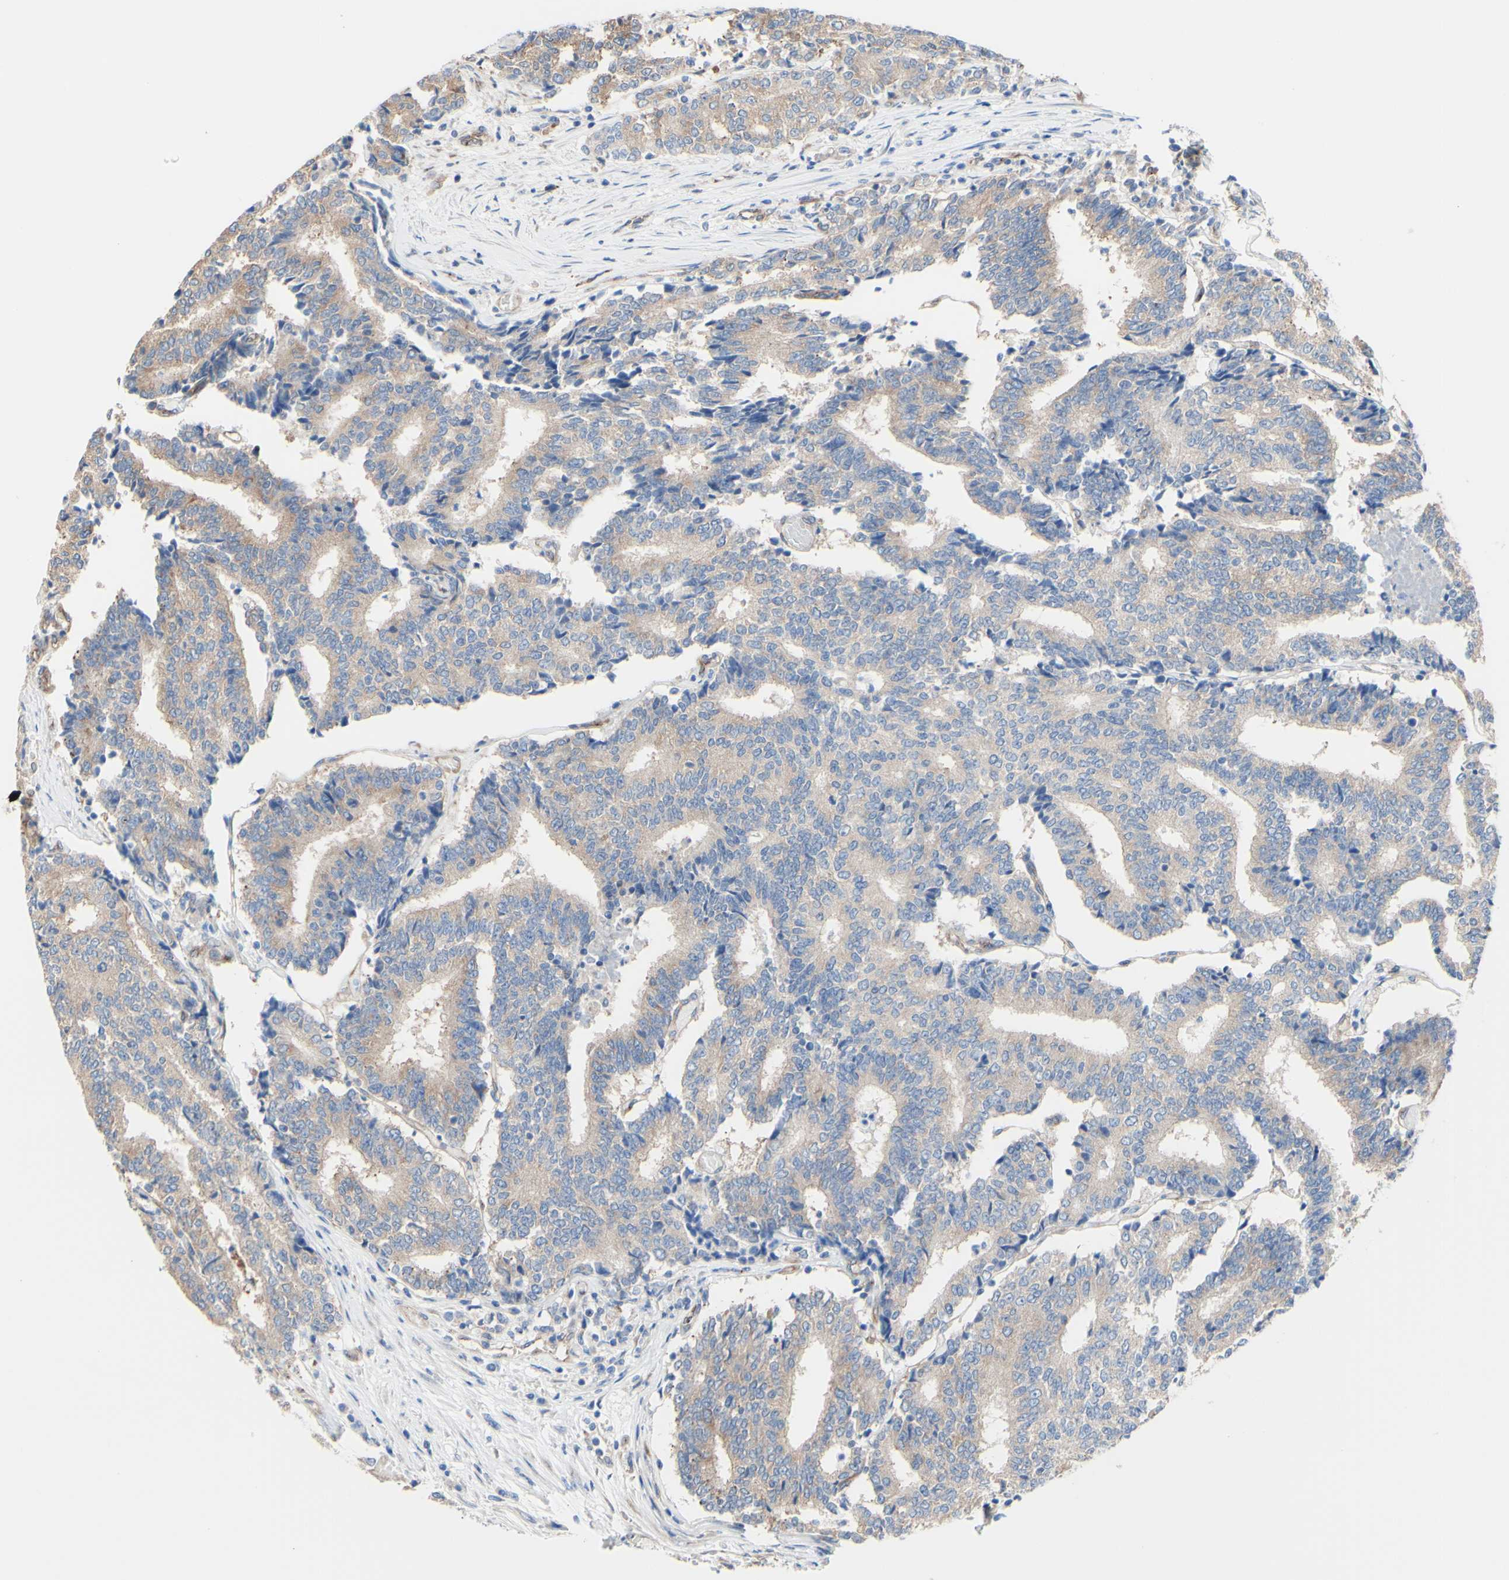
{"staining": {"intensity": "moderate", "quantity": ">75%", "location": "cytoplasmic/membranous"}, "tissue": "prostate cancer", "cell_type": "Tumor cells", "image_type": "cancer", "snomed": [{"axis": "morphology", "description": "Normal tissue, NOS"}, {"axis": "morphology", "description": "Adenocarcinoma, High grade"}, {"axis": "topography", "description": "Prostate"}, {"axis": "topography", "description": "Seminal veicle"}], "caption": "Human prostate cancer (adenocarcinoma (high-grade)) stained with a brown dye reveals moderate cytoplasmic/membranous positive positivity in approximately >75% of tumor cells.", "gene": "LRIG3", "patient": {"sex": "male", "age": 55}}